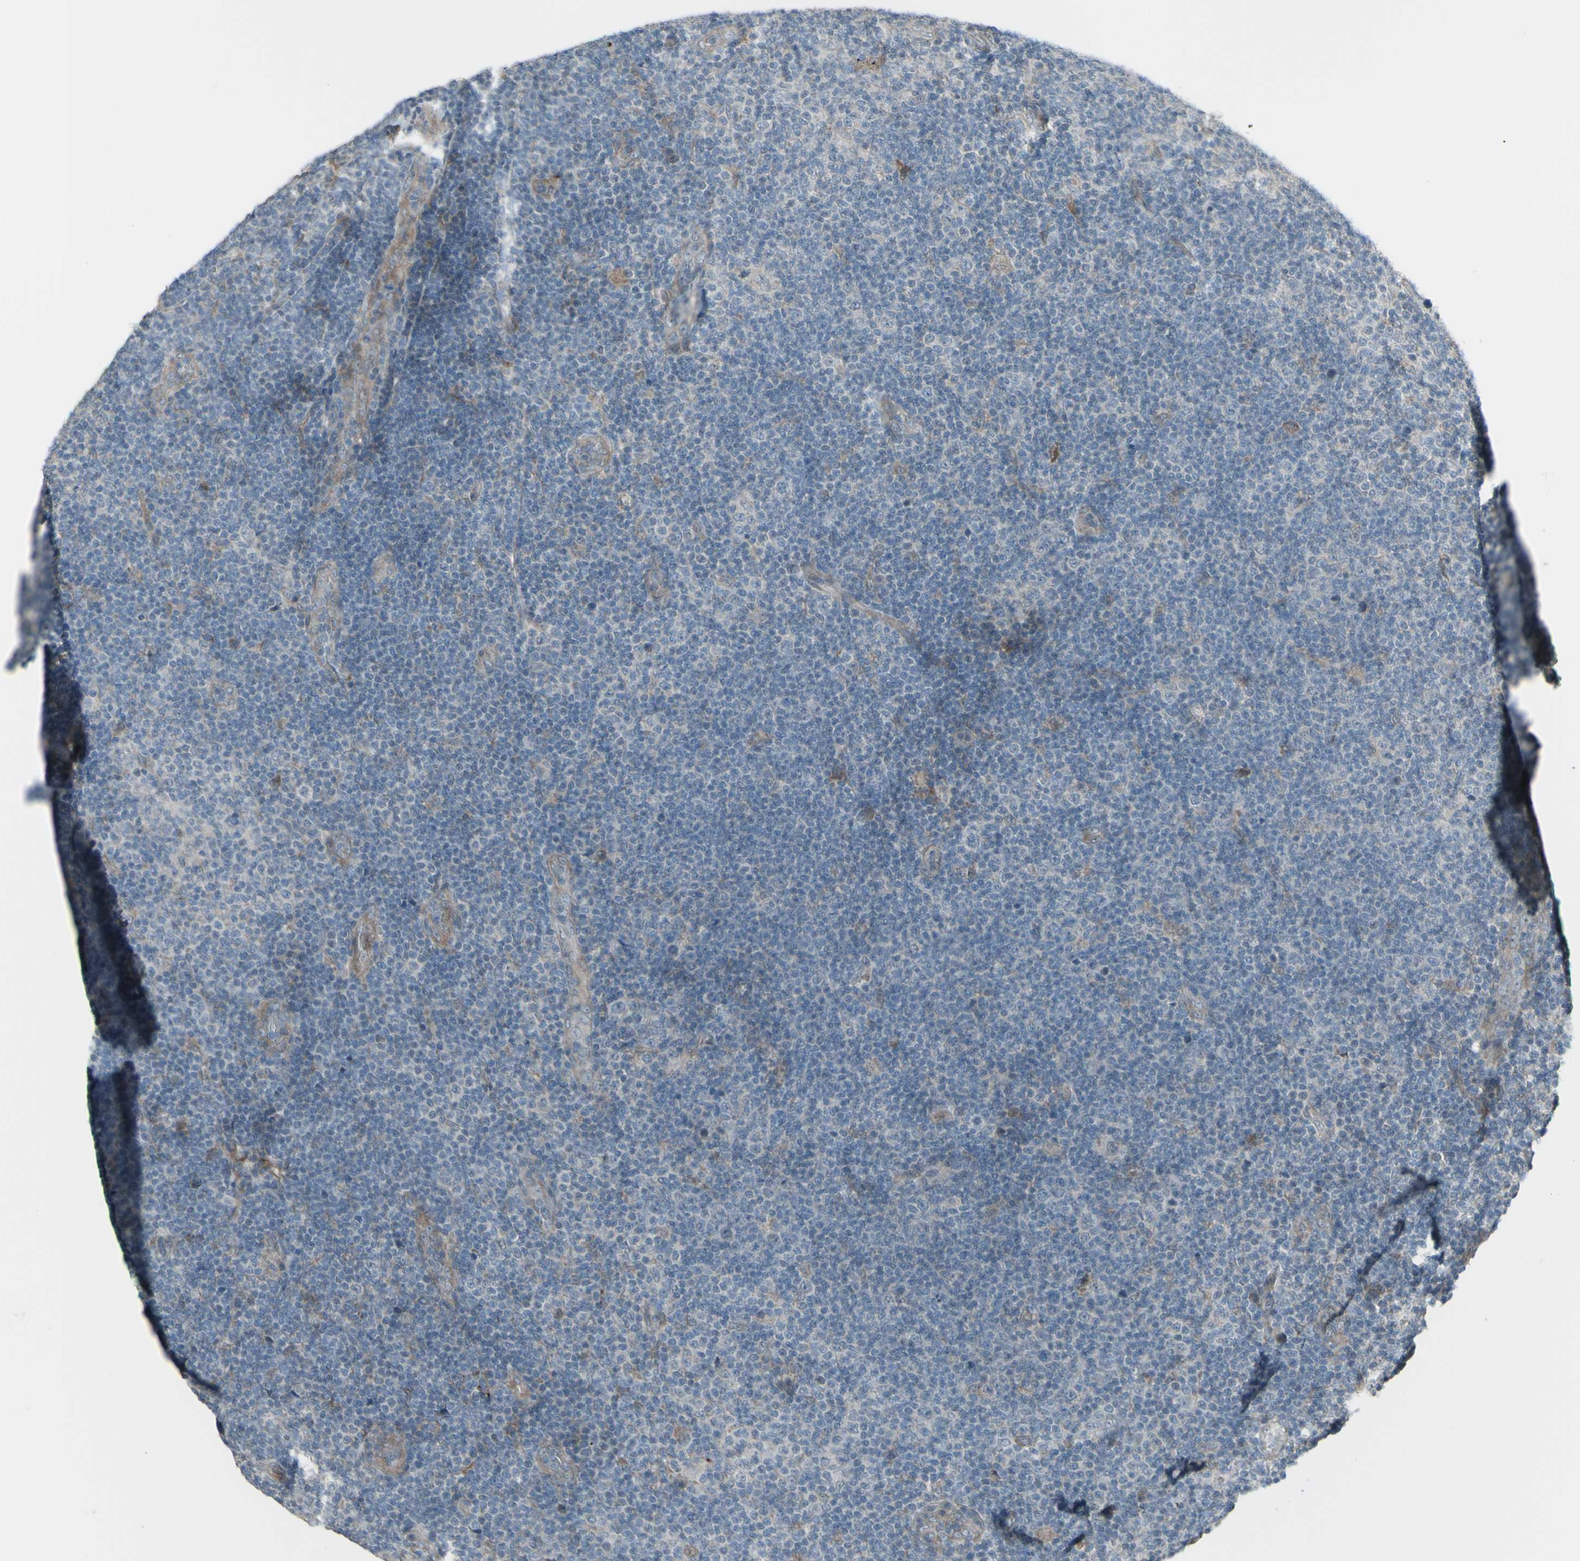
{"staining": {"intensity": "weak", "quantity": ">75%", "location": "cytoplasmic/membranous"}, "tissue": "lymphoma", "cell_type": "Tumor cells", "image_type": "cancer", "snomed": [{"axis": "morphology", "description": "Malignant lymphoma, non-Hodgkin's type, Low grade"}, {"axis": "topography", "description": "Lymph node"}], "caption": "Brown immunohistochemical staining in lymphoma shows weak cytoplasmic/membranous positivity in approximately >75% of tumor cells.", "gene": "GRAMD1B", "patient": {"sex": "male", "age": 83}}